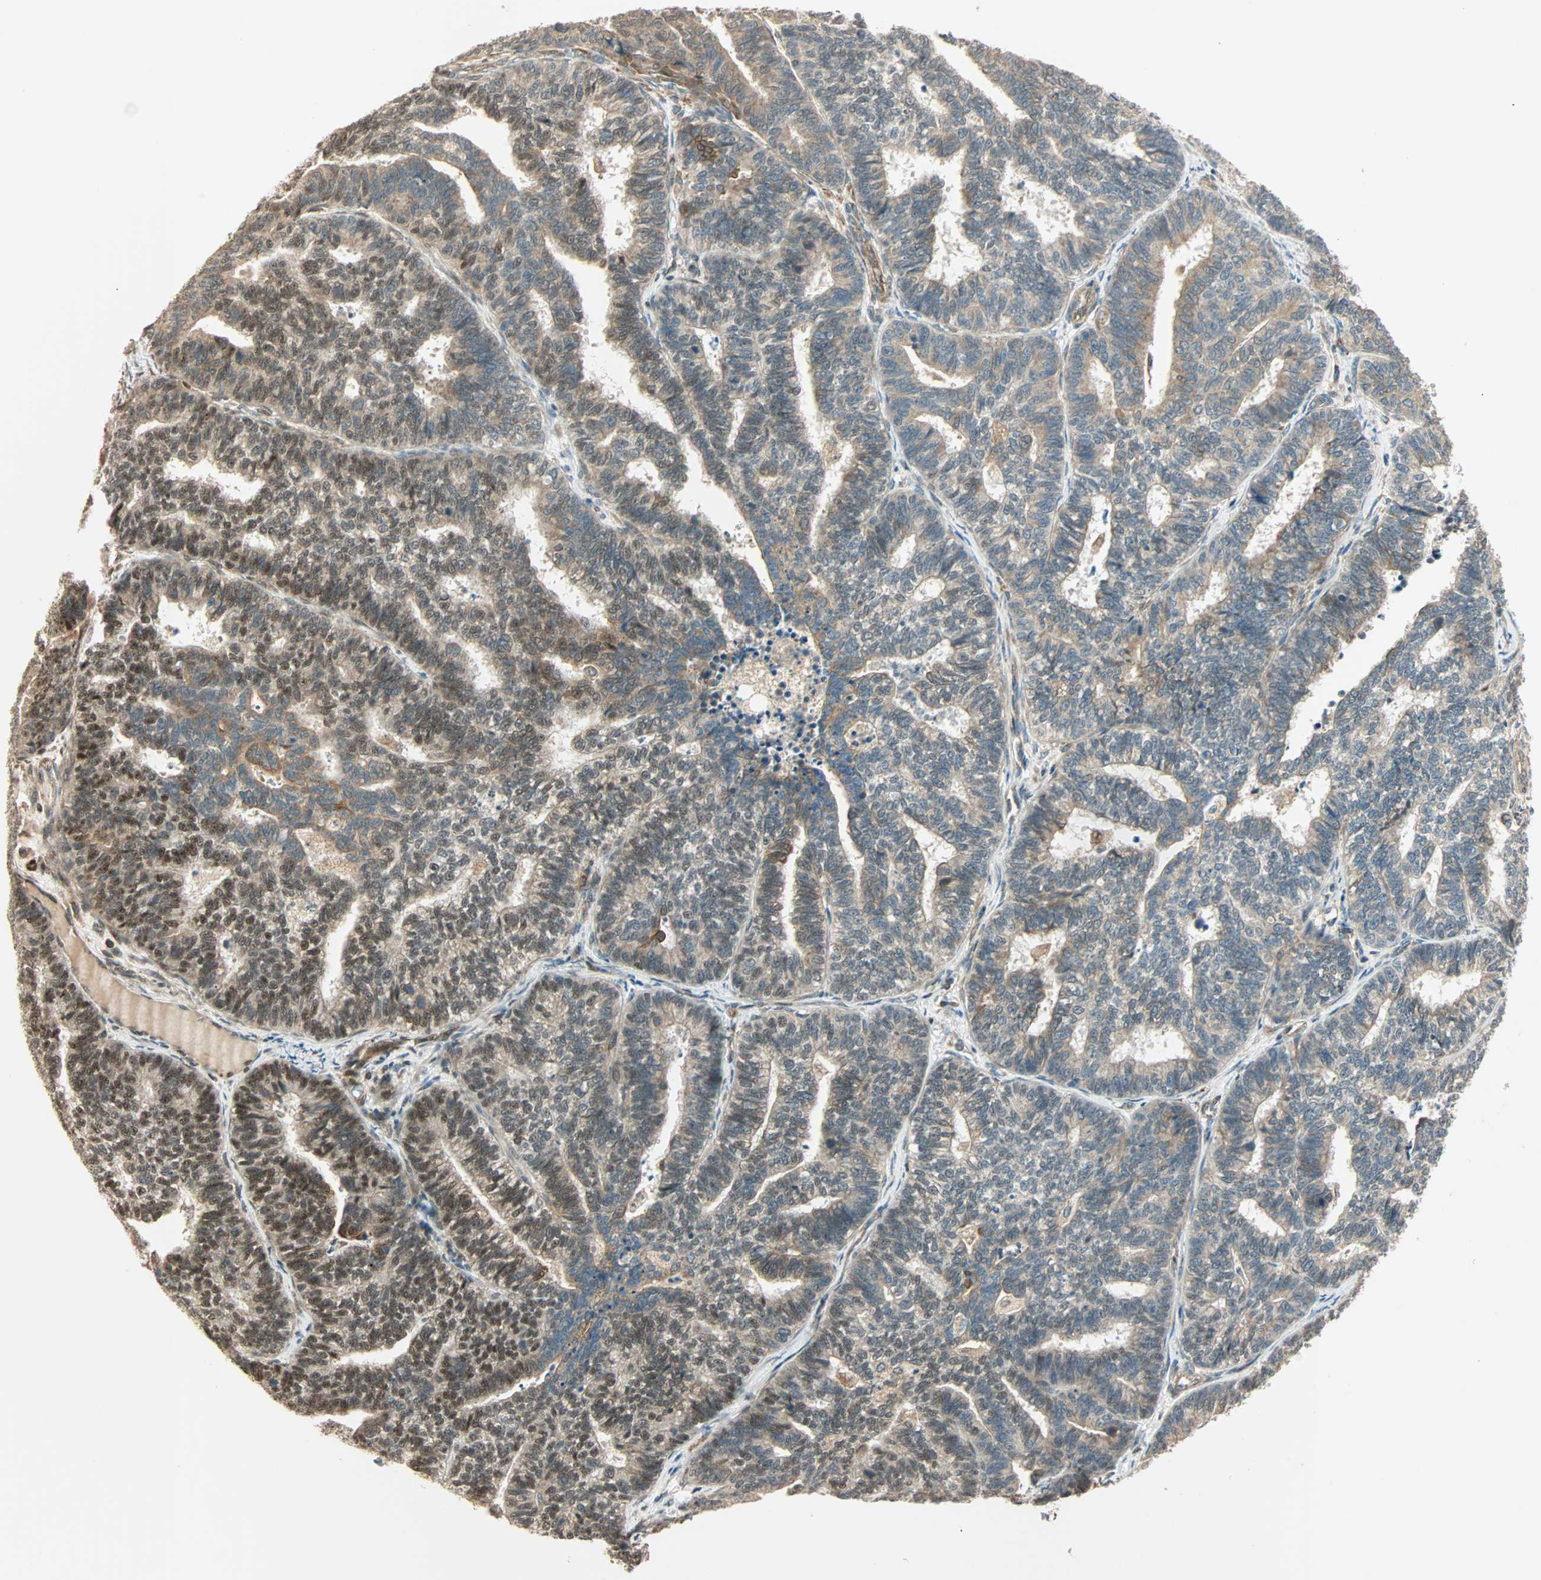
{"staining": {"intensity": "strong", "quantity": ">75%", "location": "cytoplasmic/membranous,nuclear"}, "tissue": "endometrial cancer", "cell_type": "Tumor cells", "image_type": "cancer", "snomed": [{"axis": "morphology", "description": "Adenocarcinoma, NOS"}, {"axis": "topography", "description": "Endometrium"}], "caption": "A micrograph showing strong cytoplasmic/membranous and nuclear positivity in about >75% of tumor cells in adenocarcinoma (endometrial), as visualized by brown immunohistochemical staining.", "gene": "PNPLA6", "patient": {"sex": "female", "age": 70}}